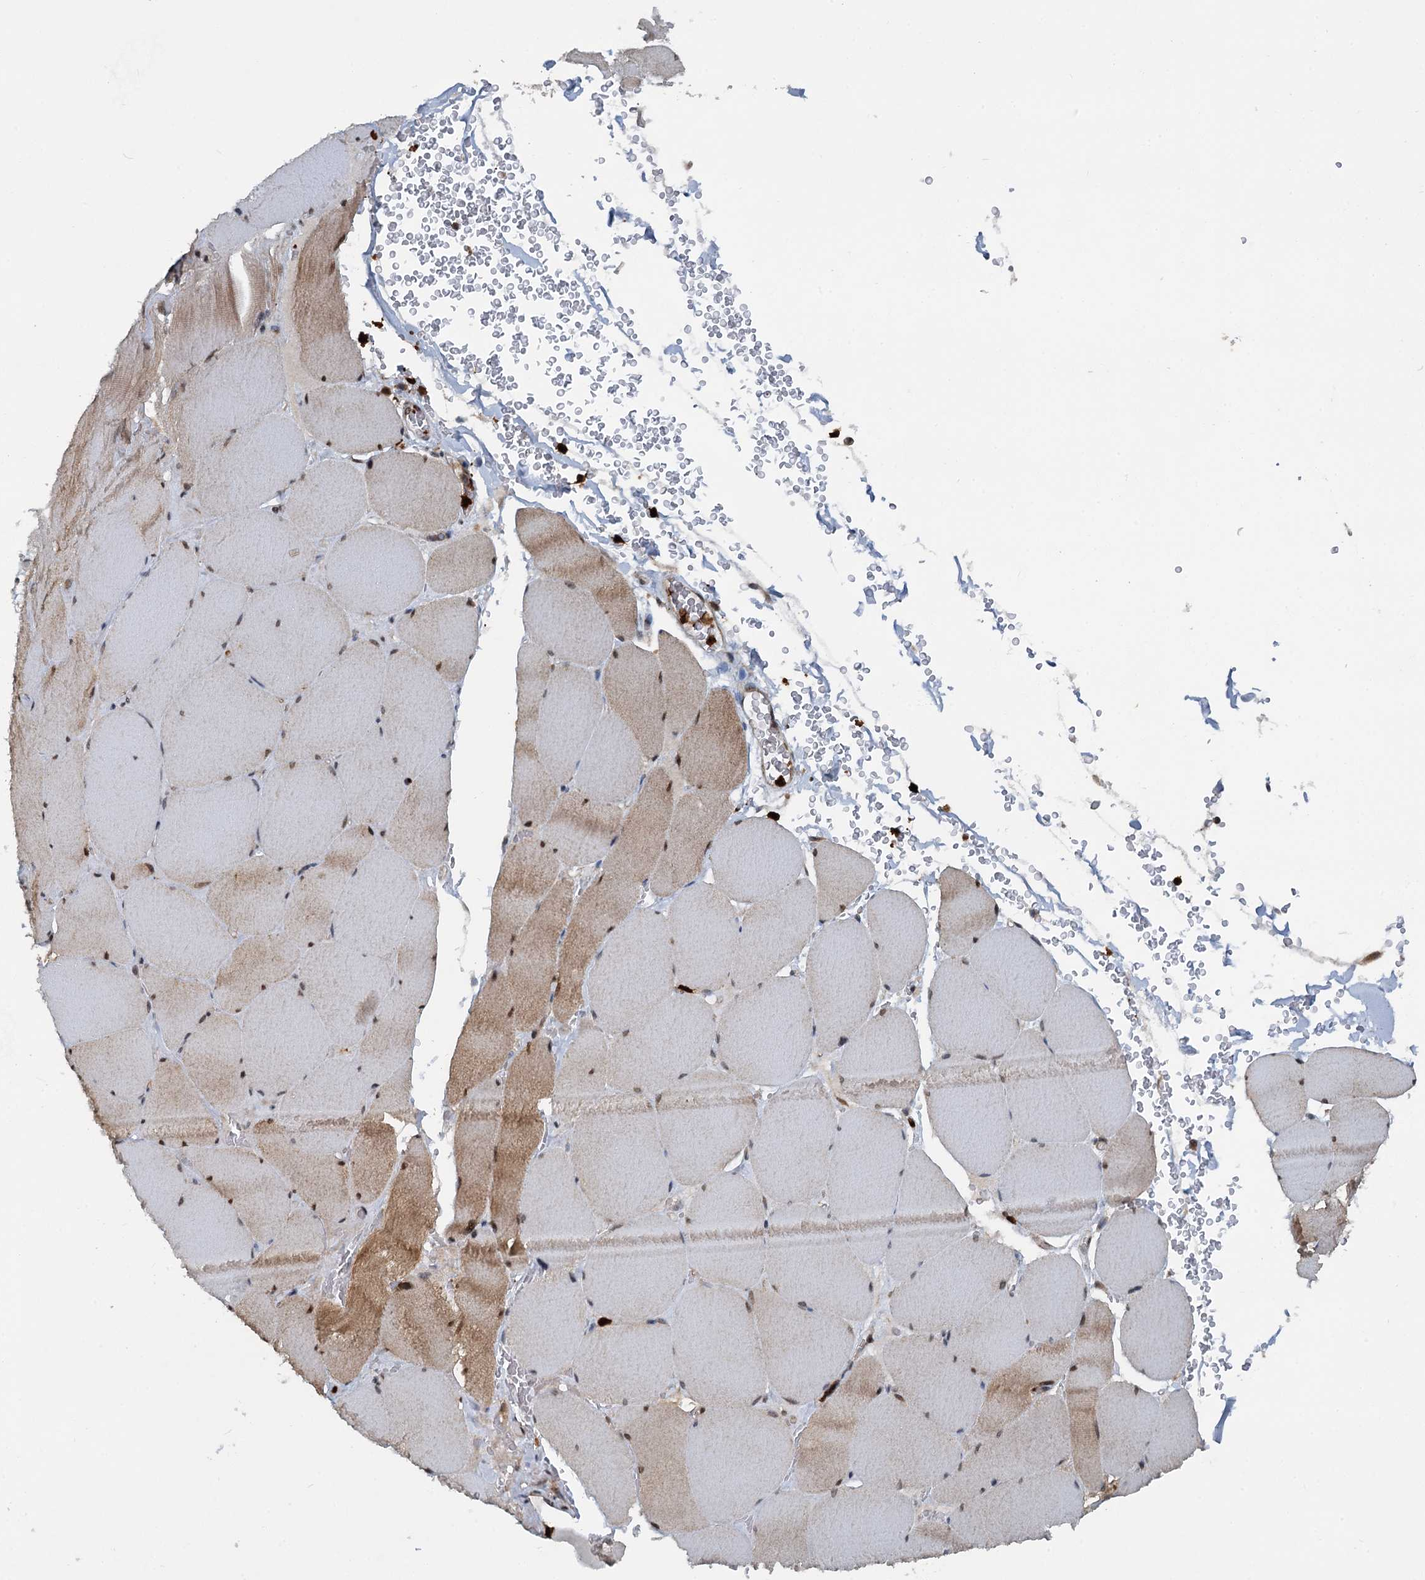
{"staining": {"intensity": "moderate", "quantity": "25%-75%", "location": "cytoplasmic/membranous,nuclear"}, "tissue": "skeletal muscle", "cell_type": "Myocytes", "image_type": "normal", "snomed": [{"axis": "morphology", "description": "Normal tissue, NOS"}, {"axis": "topography", "description": "Skeletal muscle"}, {"axis": "topography", "description": "Head-Neck"}], "caption": "Skeletal muscle stained with DAB (3,3'-diaminobenzidine) IHC shows medium levels of moderate cytoplasmic/membranous,nuclear staining in approximately 25%-75% of myocytes. Nuclei are stained in blue.", "gene": "GPI", "patient": {"sex": "male", "age": 66}}